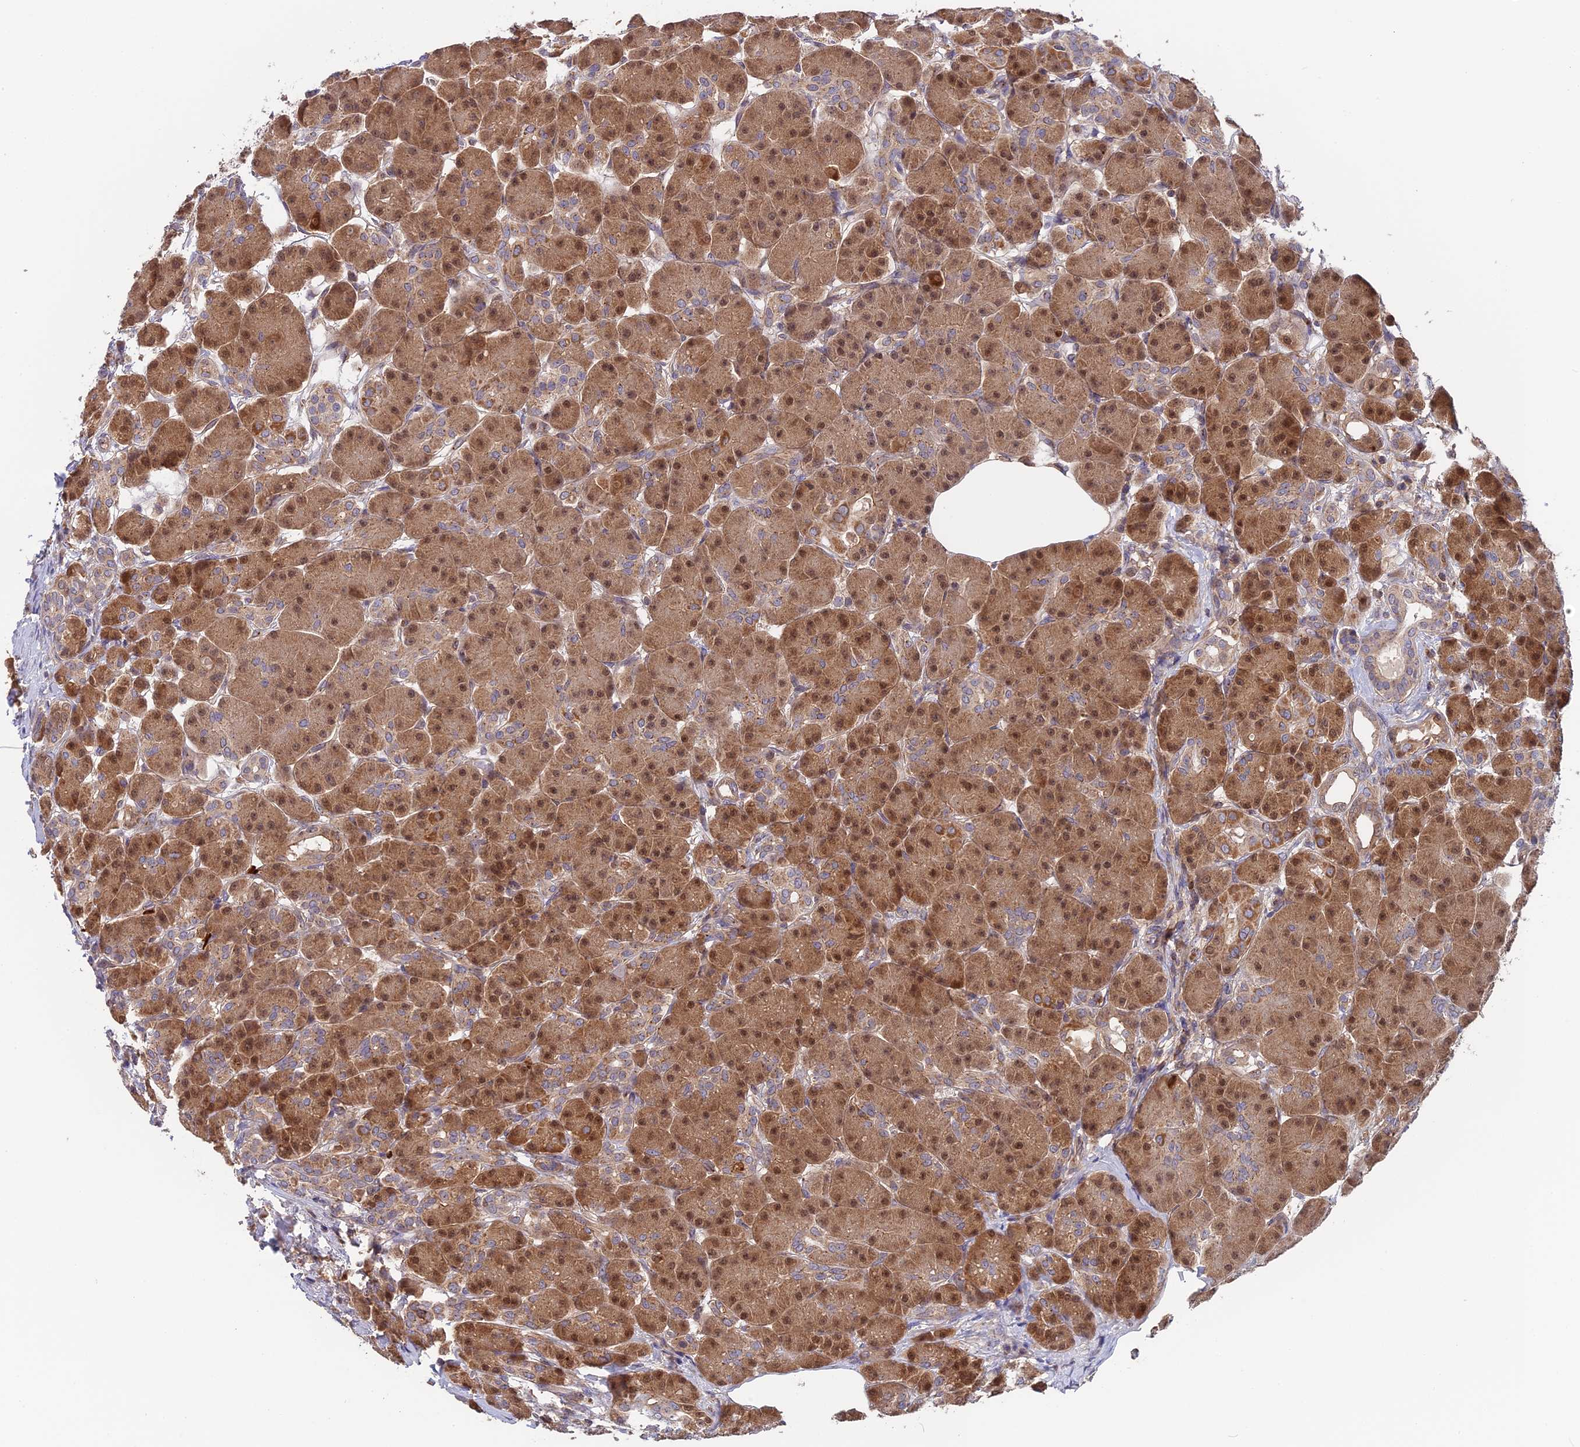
{"staining": {"intensity": "moderate", "quantity": ">75%", "location": "cytoplasmic/membranous,nuclear"}, "tissue": "pancreas", "cell_type": "Exocrine glandular cells", "image_type": "normal", "snomed": [{"axis": "morphology", "description": "Normal tissue, NOS"}, {"axis": "topography", "description": "Pancreas"}], "caption": "The immunohistochemical stain shows moderate cytoplasmic/membranous,nuclear staining in exocrine glandular cells of benign pancreas. The staining was performed using DAB (3,3'-diaminobenzidine) to visualize the protein expression in brown, while the nuclei were stained in blue with hematoxylin (Magnification: 20x).", "gene": "RPIA", "patient": {"sex": "male", "age": 63}}